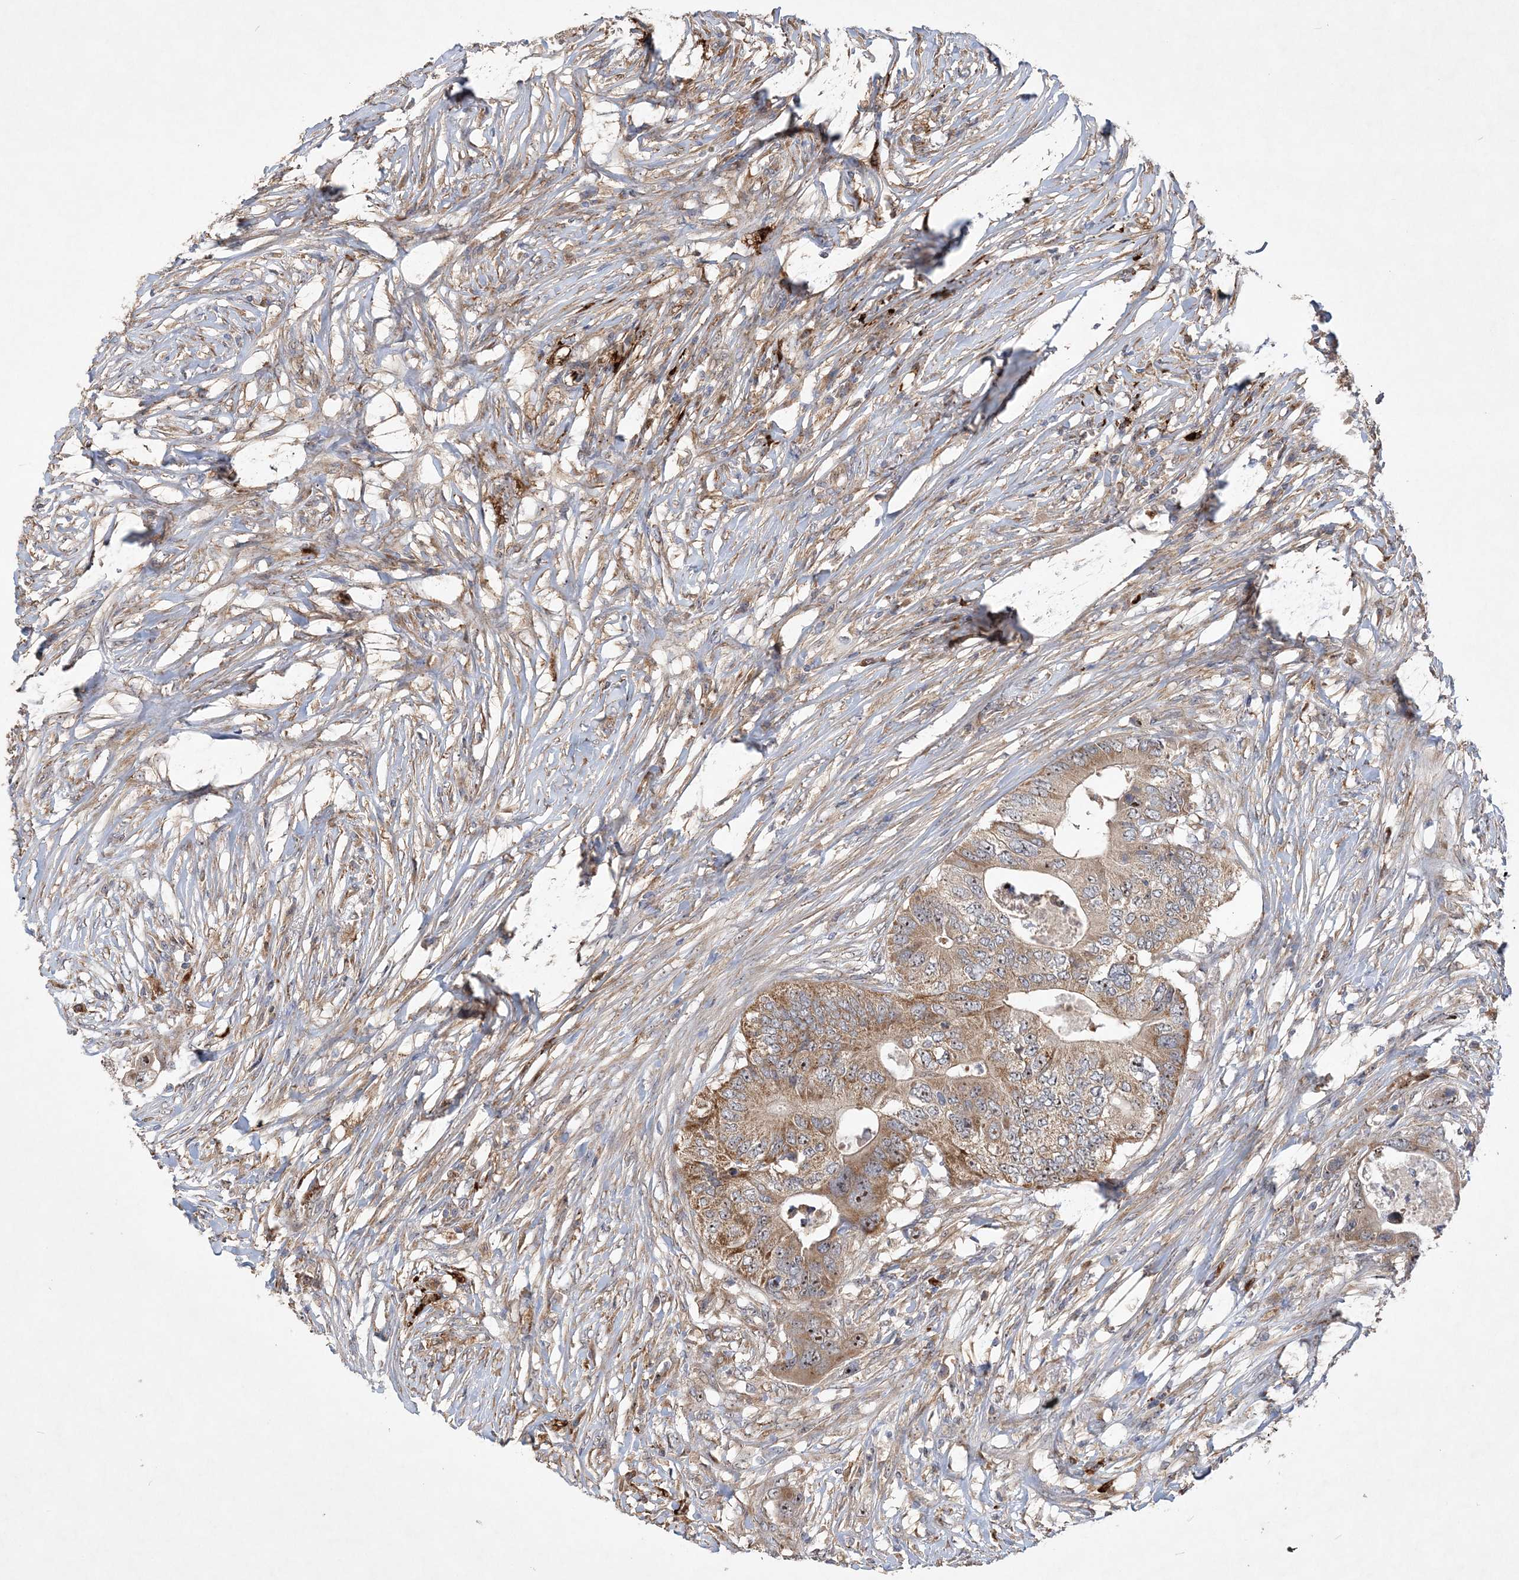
{"staining": {"intensity": "moderate", "quantity": ">75%", "location": "cytoplasmic/membranous,nuclear"}, "tissue": "colorectal cancer", "cell_type": "Tumor cells", "image_type": "cancer", "snomed": [{"axis": "morphology", "description": "Adenocarcinoma, NOS"}, {"axis": "topography", "description": "Colon"}], "caption": "Approximately >75% of tumor cells in colorectal cancer (adenocarcinoma) exhibit moderate cytoplasmic/membranous and nuclear protein staining as visualized by brown immunohistochemical staining.", "gene": "FEZ2", "patient": {"sex": "male", "age": 71}}